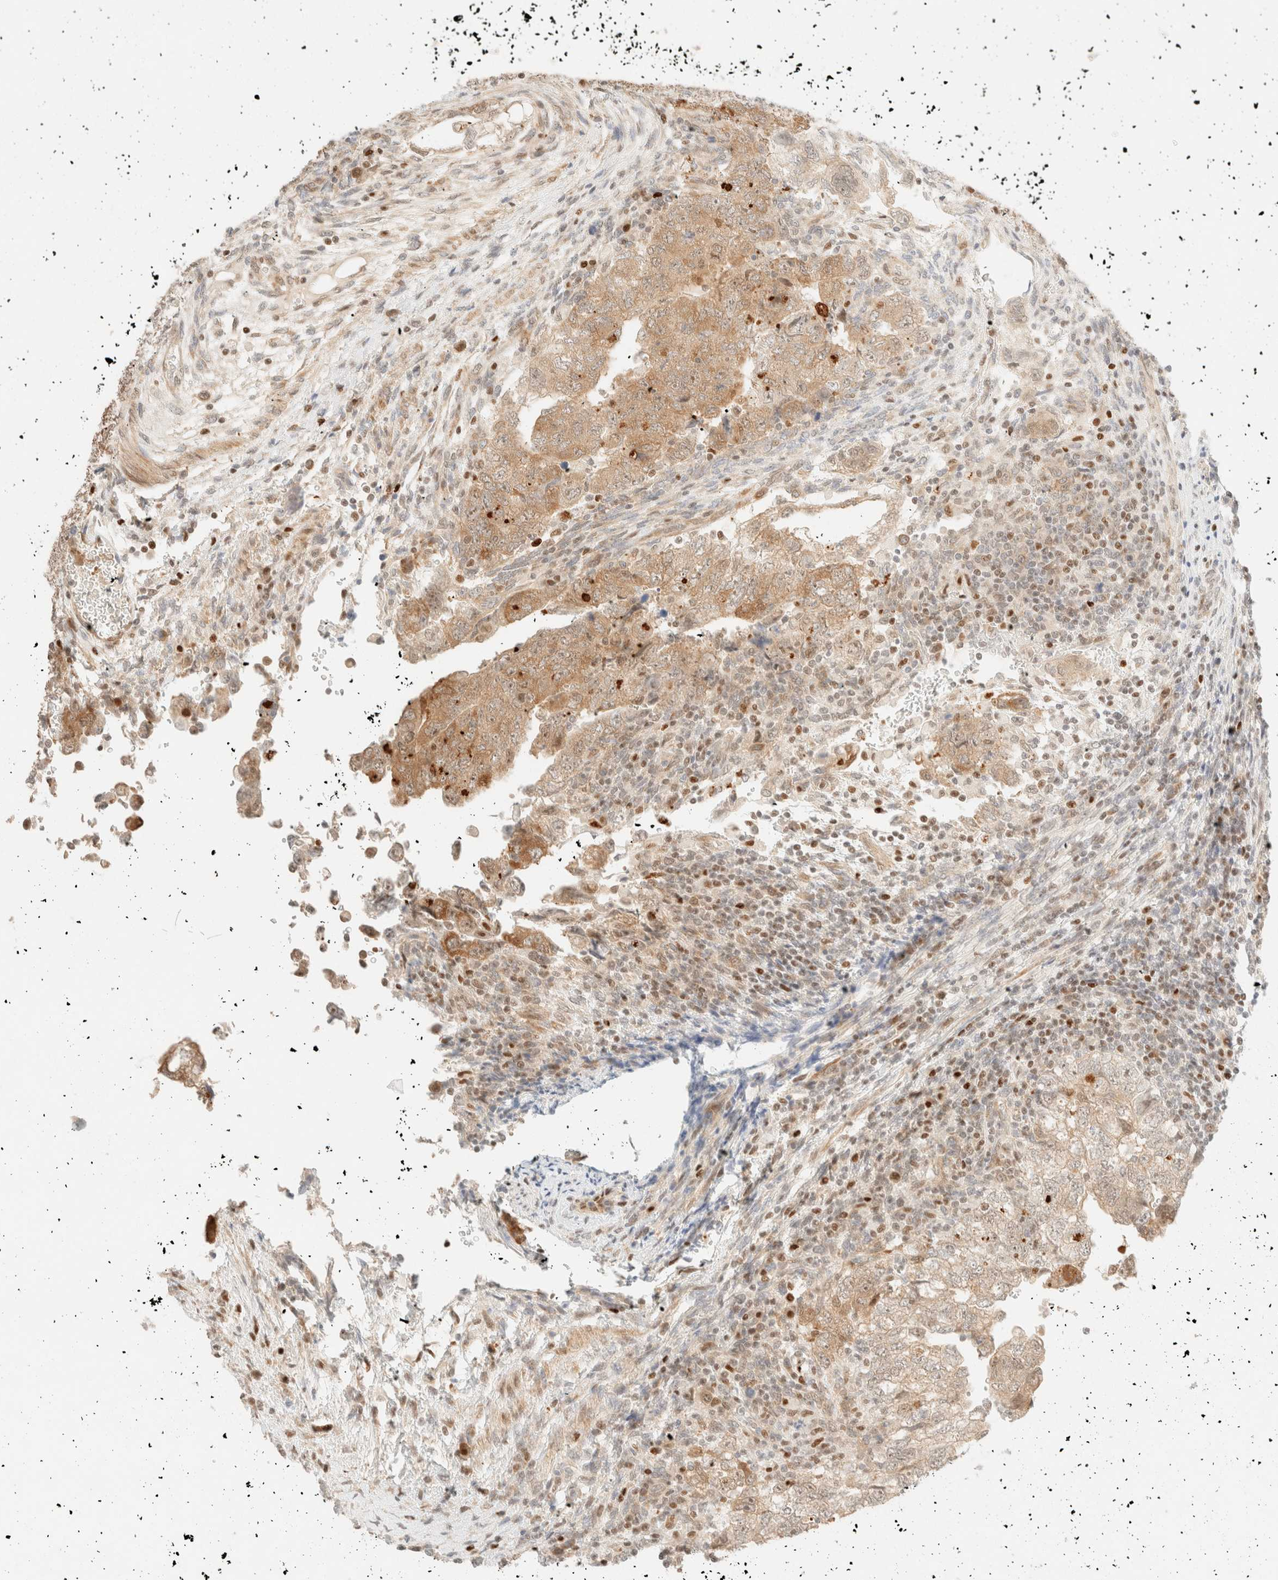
{"staining": {"intensity": "moderate", "quantity": ">75%", "location": "cytoplasmic/membranous"}, "tissue": "testis cancer", "cell_type": "Tumor cells", "image_type": "cancer", "snomed": [{"axis": "morphology", "description": "Normal tissue, NOS"}, {"axis": "morphology", "description": "Carcinoma, Embryonal, NOS"}, {"axis": "topography", "description": "Testis"}], "caption": "IHC photomicrograph of neoplastic tissue: human embryonal carcinoma (testis) stained using immunohistochemistry reveals medium levels of moderate protein expression localized specifically in the cytoplasmic/membranous of tumor cells, appearing as a cytoplasmic/membranous brown color.", "gene": "TSR1", "patient": {"sex": "male", "age": 36}}